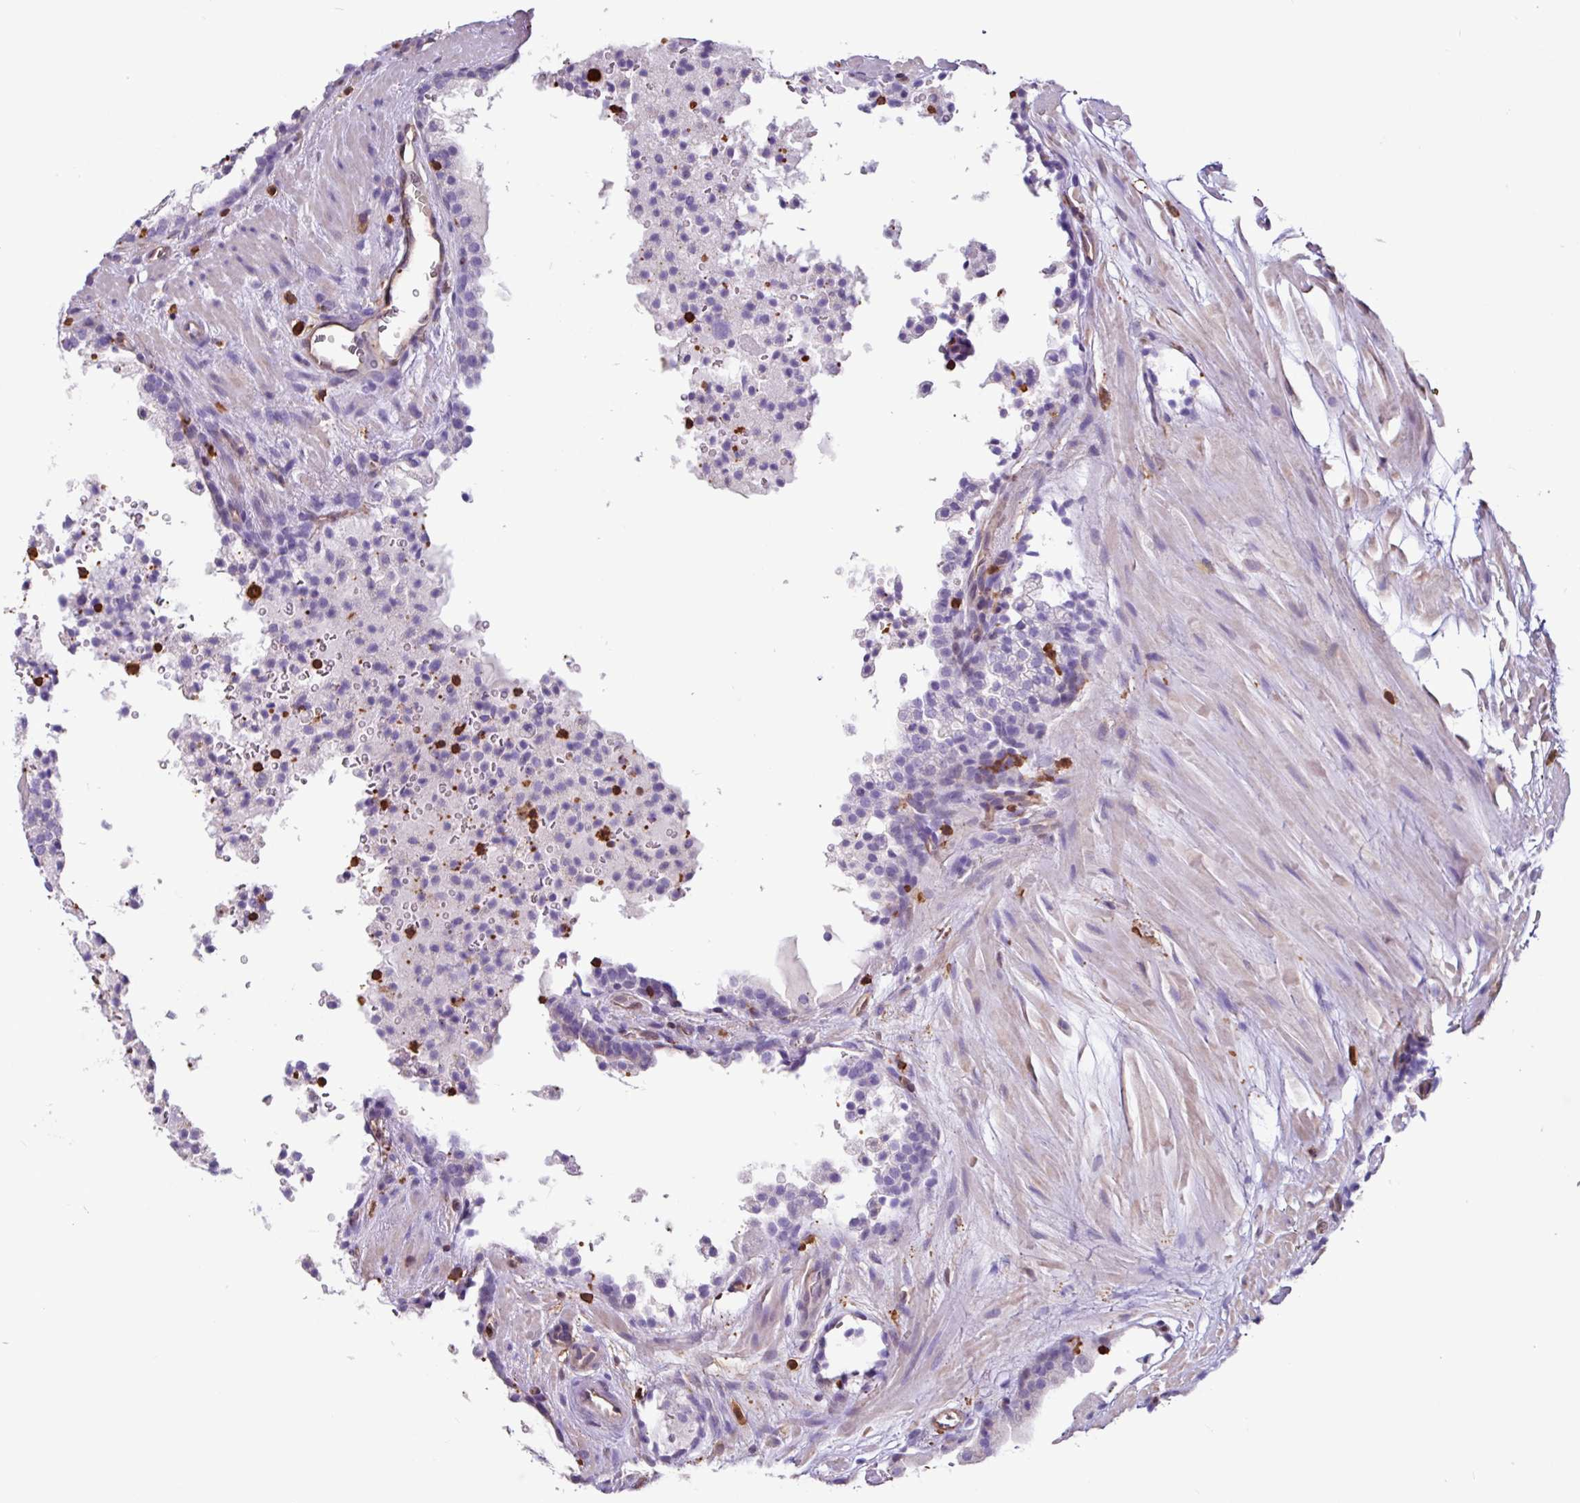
{"staining": {"intensity": "negative", "quantity": "none", "location": "none"}, "tissue": "prostate cancer", "cell_type": "Tumor cells", "image_type": "cancer", "snomed": [{"axis": "morphology", "description": "Adenocarcinoma, High grade"}, {"axis": "topography", "description": "Prostate"}], "caption": "High magnification brightfield microscopy of prostate cancer stained with DAB (brown) and counterstained with hematoxylin (blue): tumor cells show no significant expression.", "gene": "ARHGDIB", "patient": {"sex": "male", "age": 56}}